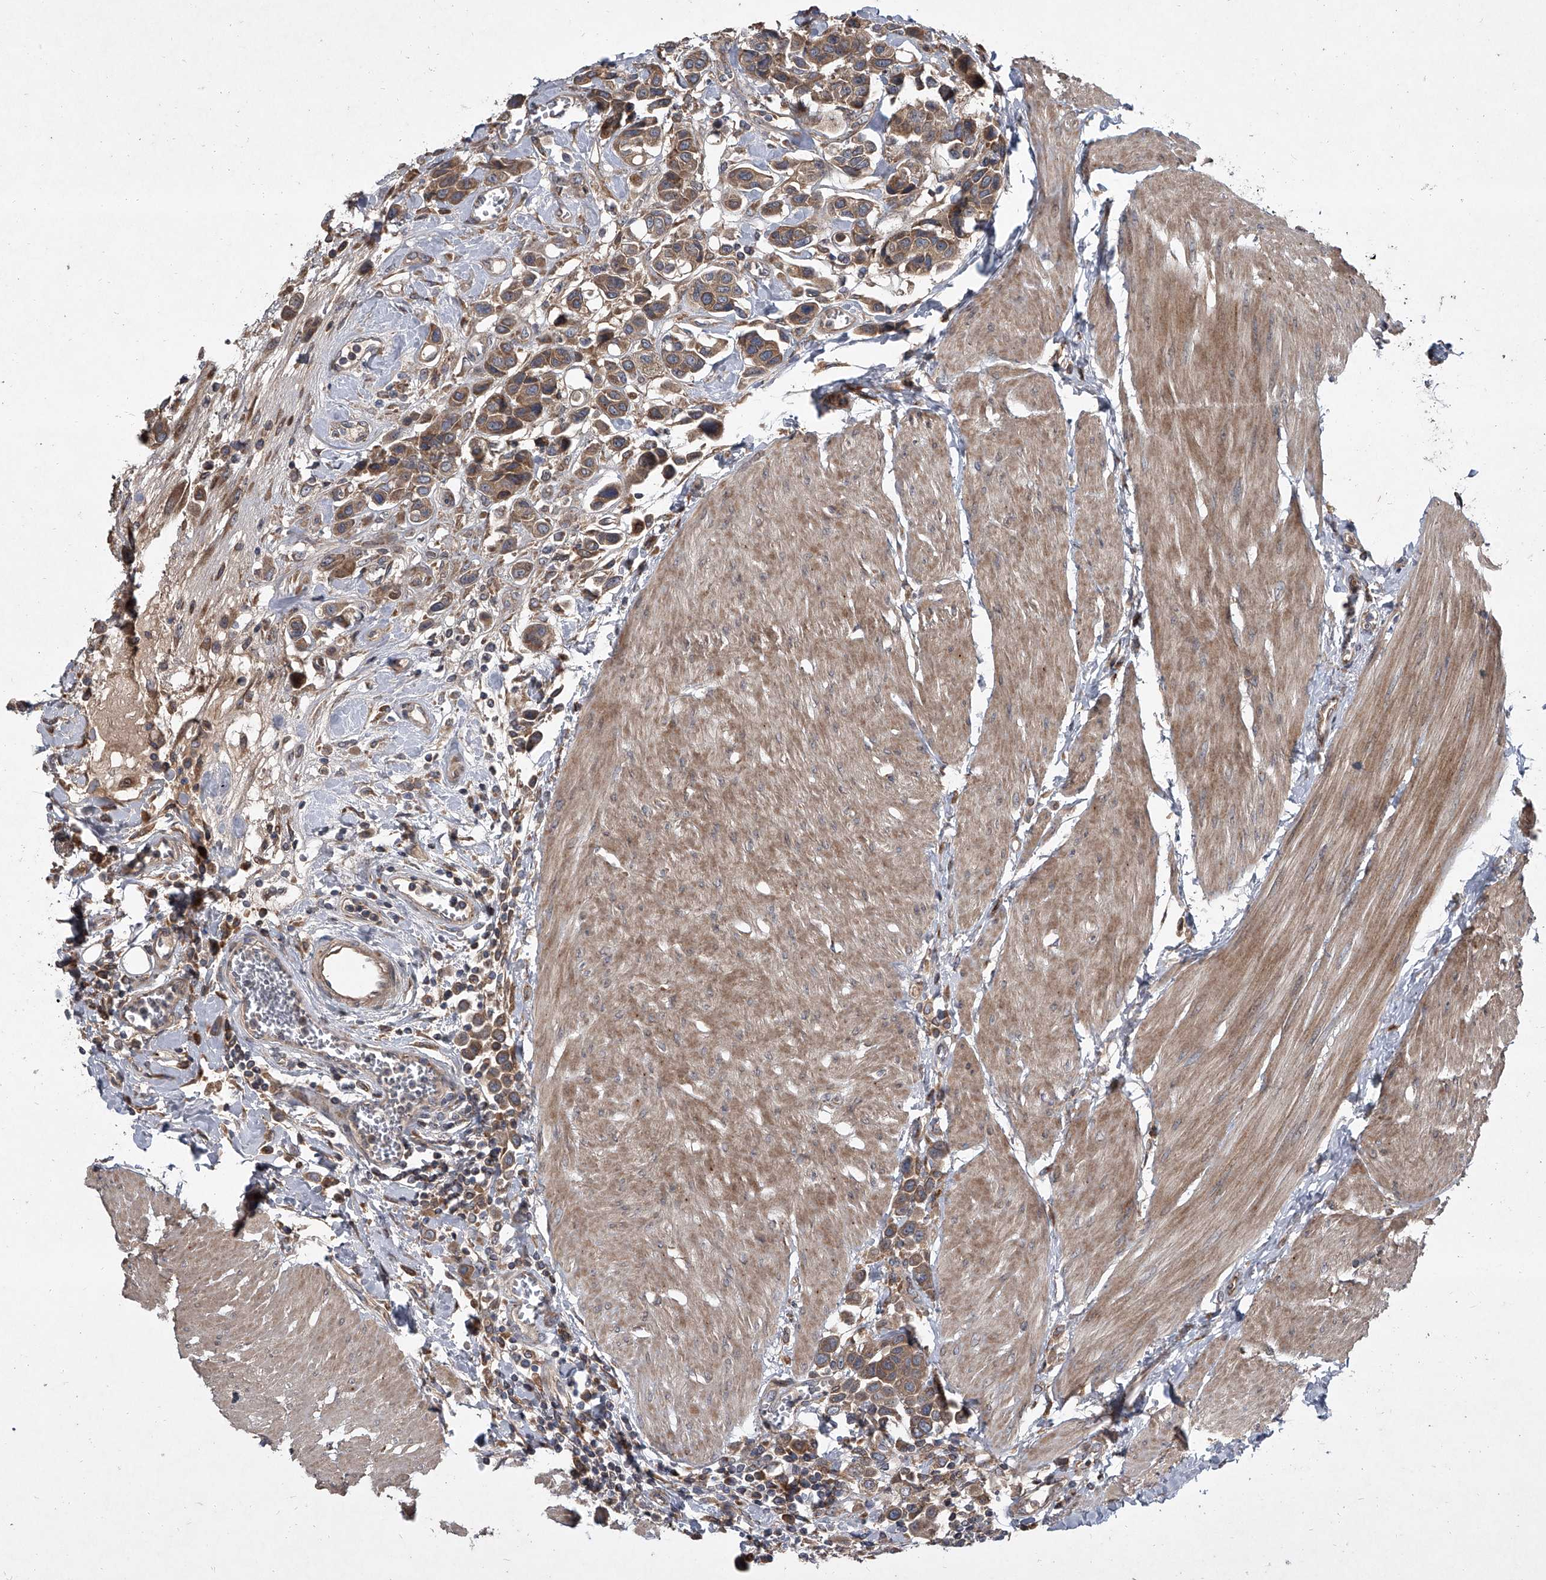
{"staining": {"intensity": "moderate", "quantity": ">75%", "location": "cytoplasmic/membranous"}, "tissue": "urothelial cancer", "cell_type": "Tumor cells", "image_type": "cancer", "snomed": [{"axis": "morphology", "description": "Urothelial carcinoma, High grade"}, {"axis": "topography", "description": "Urinary bladder"}], "caption": "A high-resolution image shows immunohistochemistry (IHC) staining of urothelial carcinoma (high-grade), which exhibits moderate cytoplasmic/membranous positivity in about >75% of tumor cells.", "gene": "EVA1C", "patient": {"sex": "male", "age": 50}}